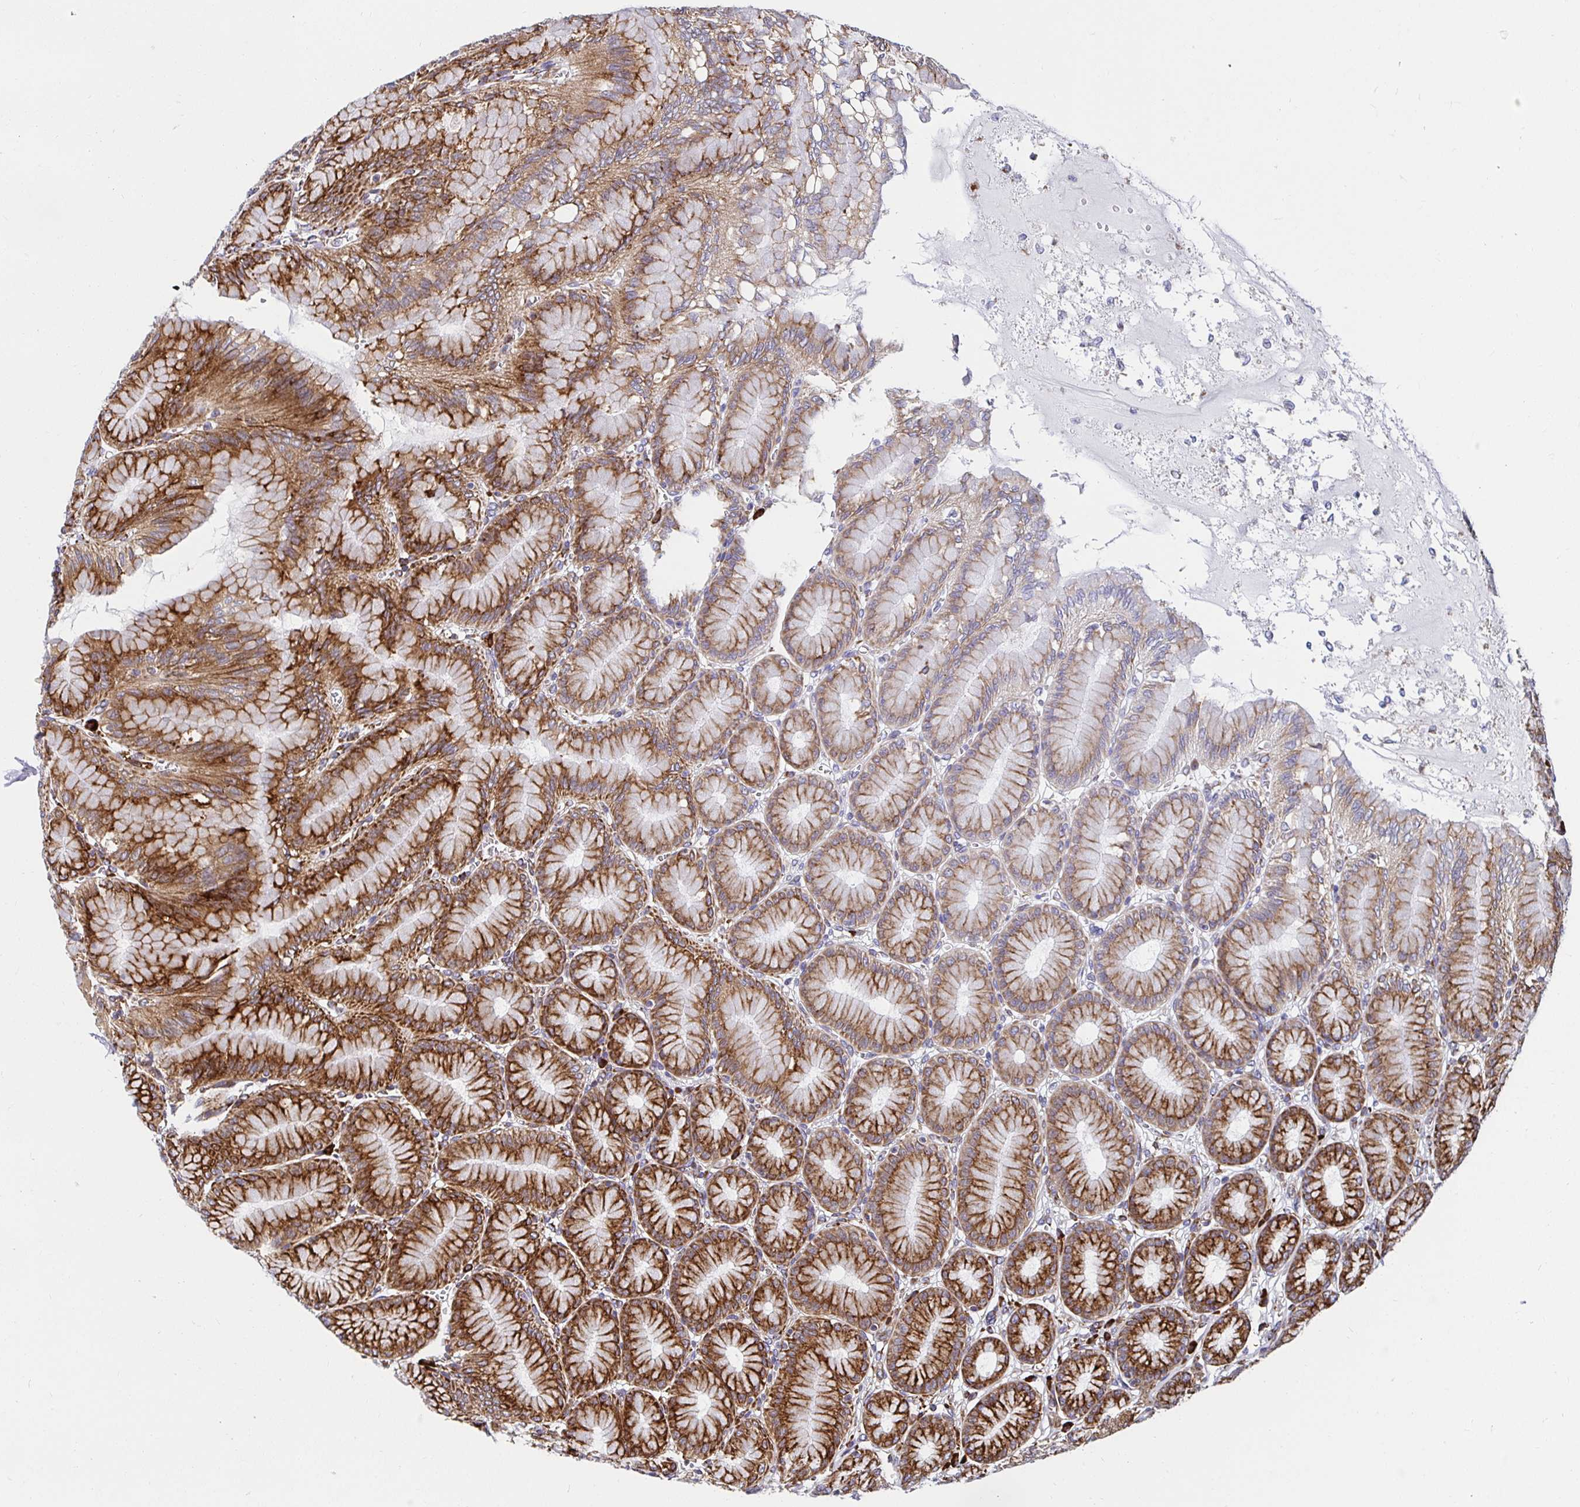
{"staining": {"intensity": "strong", "quantity": ">75%", "location": "cytoplasmic/membranous"}, "tissue": "stomach", "cell_type": "Glandular cells", "image_type": "normal", "snomed": [{"axis": "morphology", "description": "Normal tissue, NOS"}, {"axis": "topography", "description": "Stomach"}, {"axis": "topography", "description": "Stomach, lower"}], "caption": "Immunohistochemical staining of unremarkable stomach shows high levels of strong cytoplasmic/membranous expression in about >75% of glandular cells.", "gene": "SMYD3", "patient": {"sex": "male", "age": 76}}